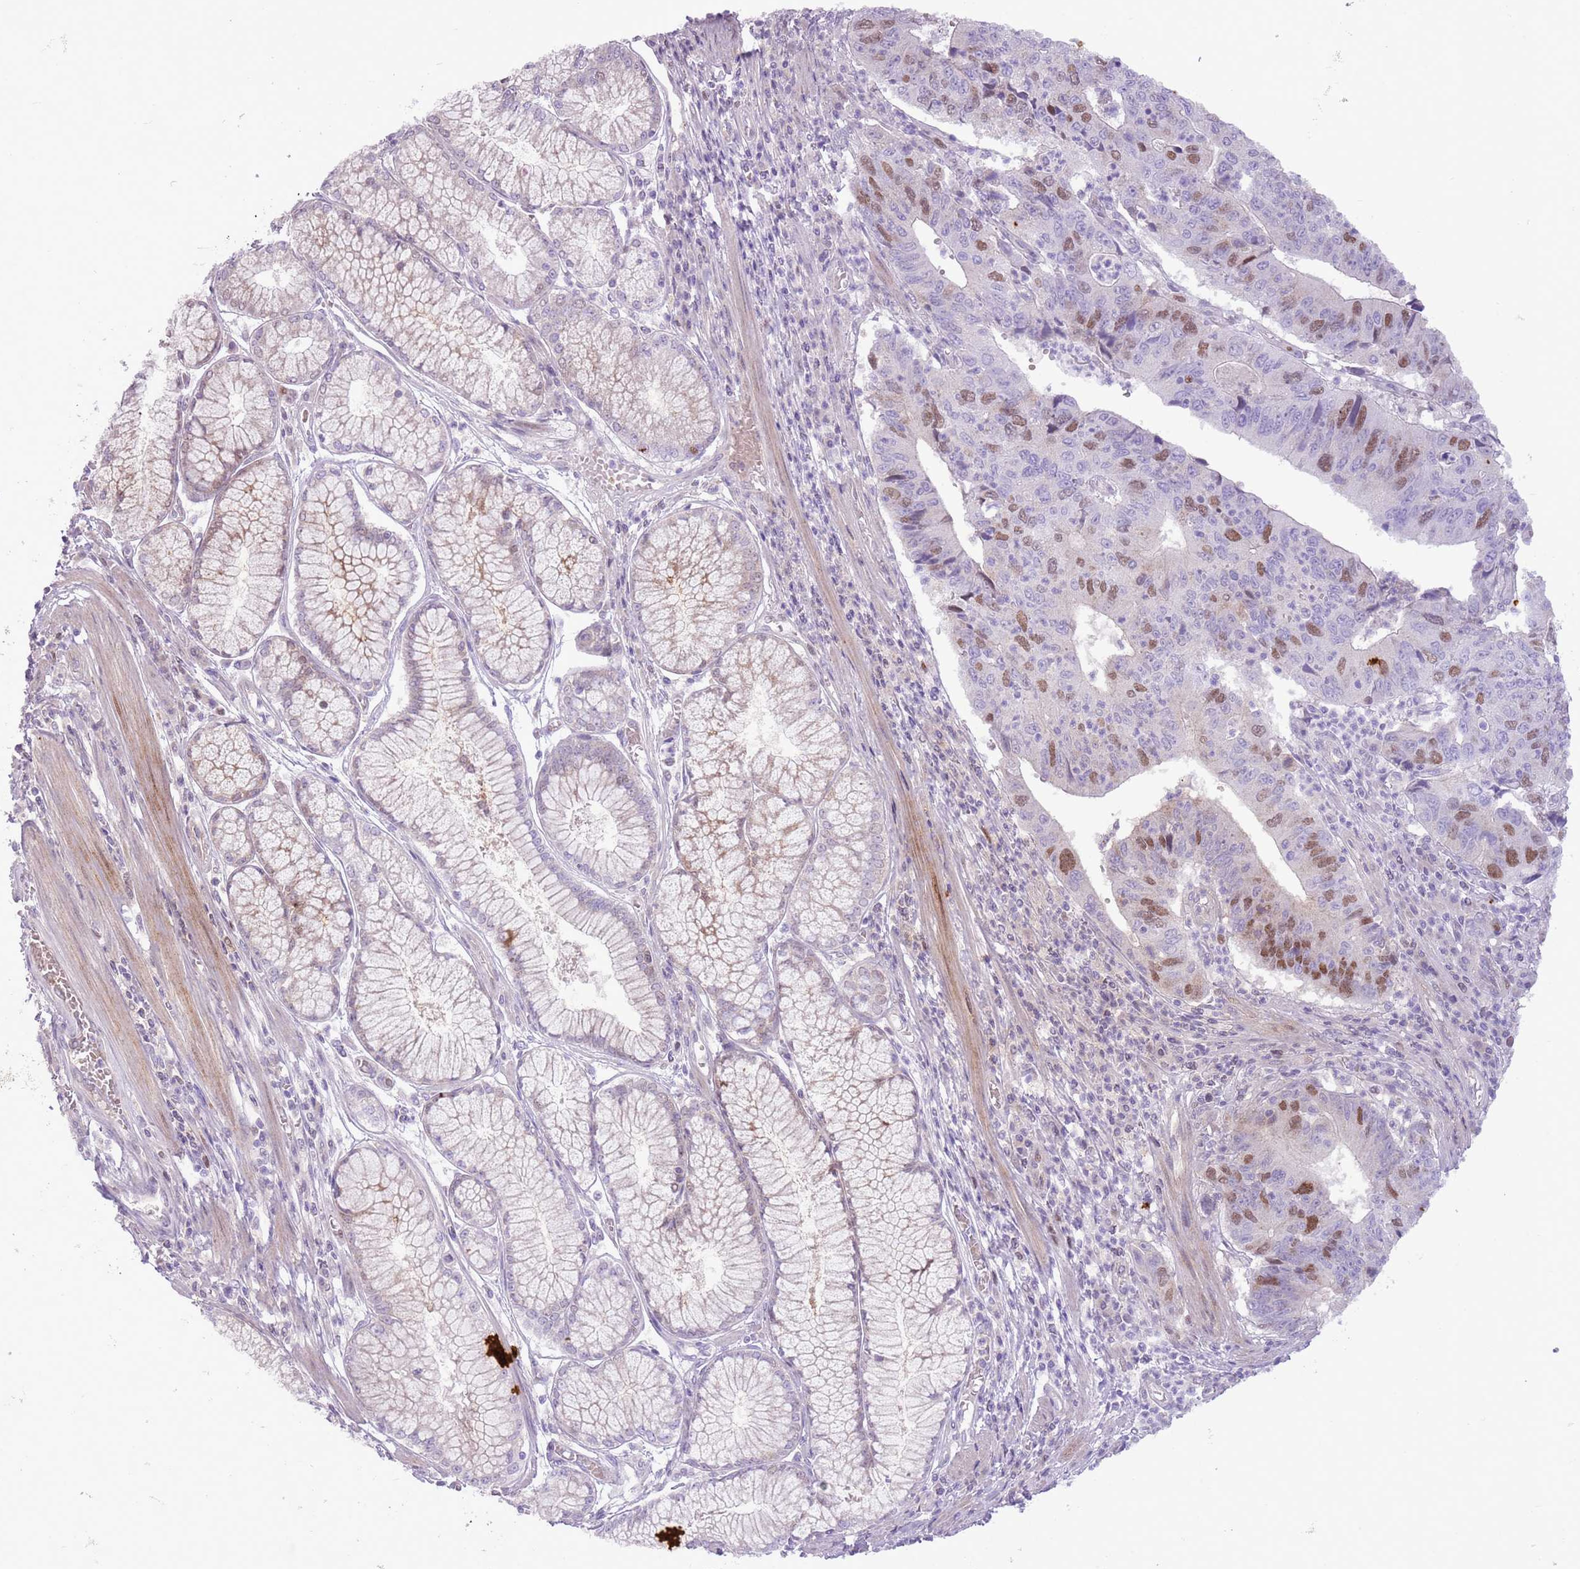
{"staining": {"intensity": "moderate", "quantity": "25%-75%", "location": "nuclear"}, "tissue": "stomach cancer", "cell_type": "Tumor cells", "image_type": "cancer", "snomed": [{"axis": "morphology", "description": "Adenocarcinoma, NOS"}, {"axis": "topography", "description": "Stomach"}], "caption": "Tumor cells reveal medium levels of moderate nuclear positivity in approximately 25%-75% of cells in human adenocarcinoma (stomach).", "gene": "GMNN", "patient": {"sex": "male", "age": 59}}